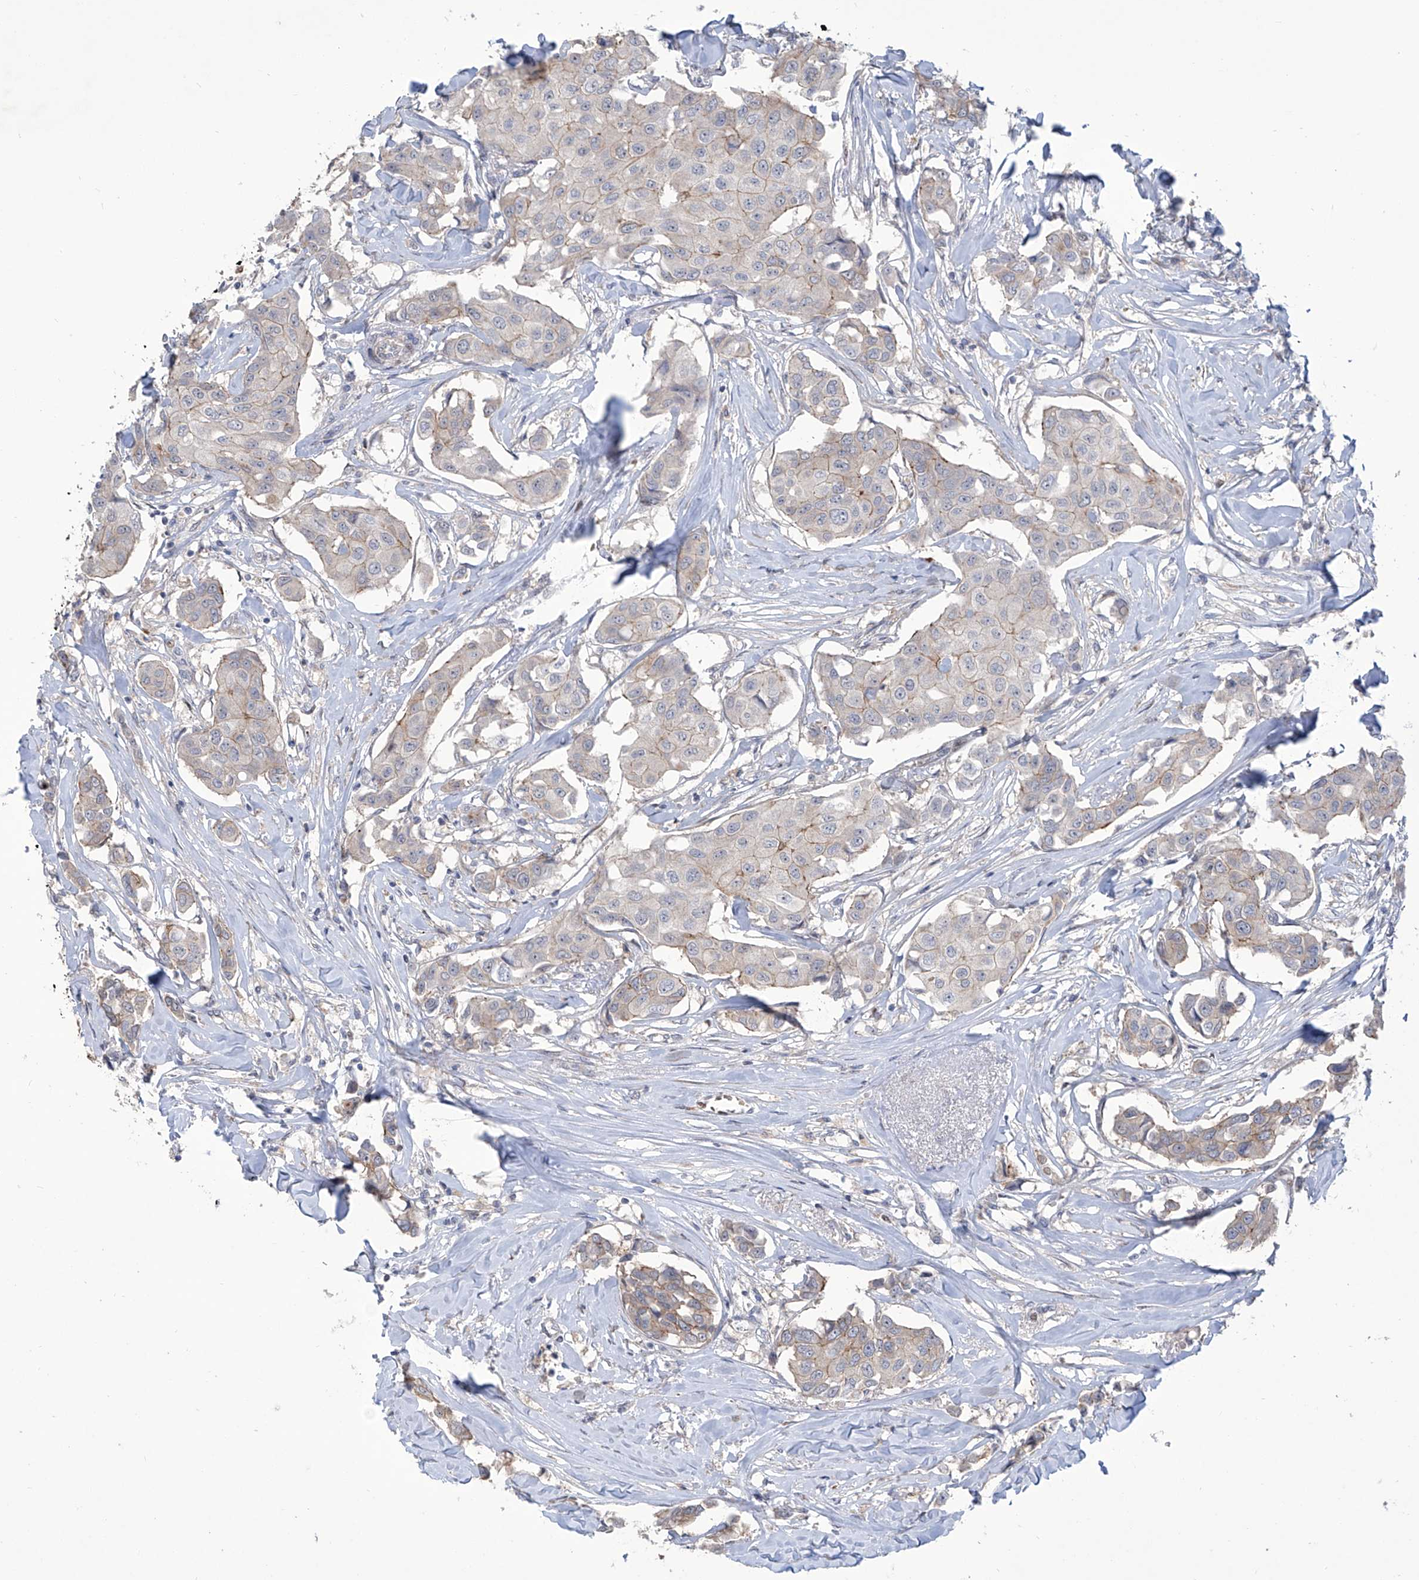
{"staining": {"intensity": "weak", "quantity": "<25%", "location": "cytoplasmic/membranous"}, "tissue": "breast cancer", "cell_type": "Tumor cells", "image_type": "cancer", "snomed": [{"axis": "morphology", "description": "Duct carcinoma"}, {"axis": "topography", "description": "Breast"}], "caption": "There is no significant staining in tumor cells of breast invasive ductal carcinoma.", "gene": "LRRC1", "patient": {"sex": "female", "age": 80}}